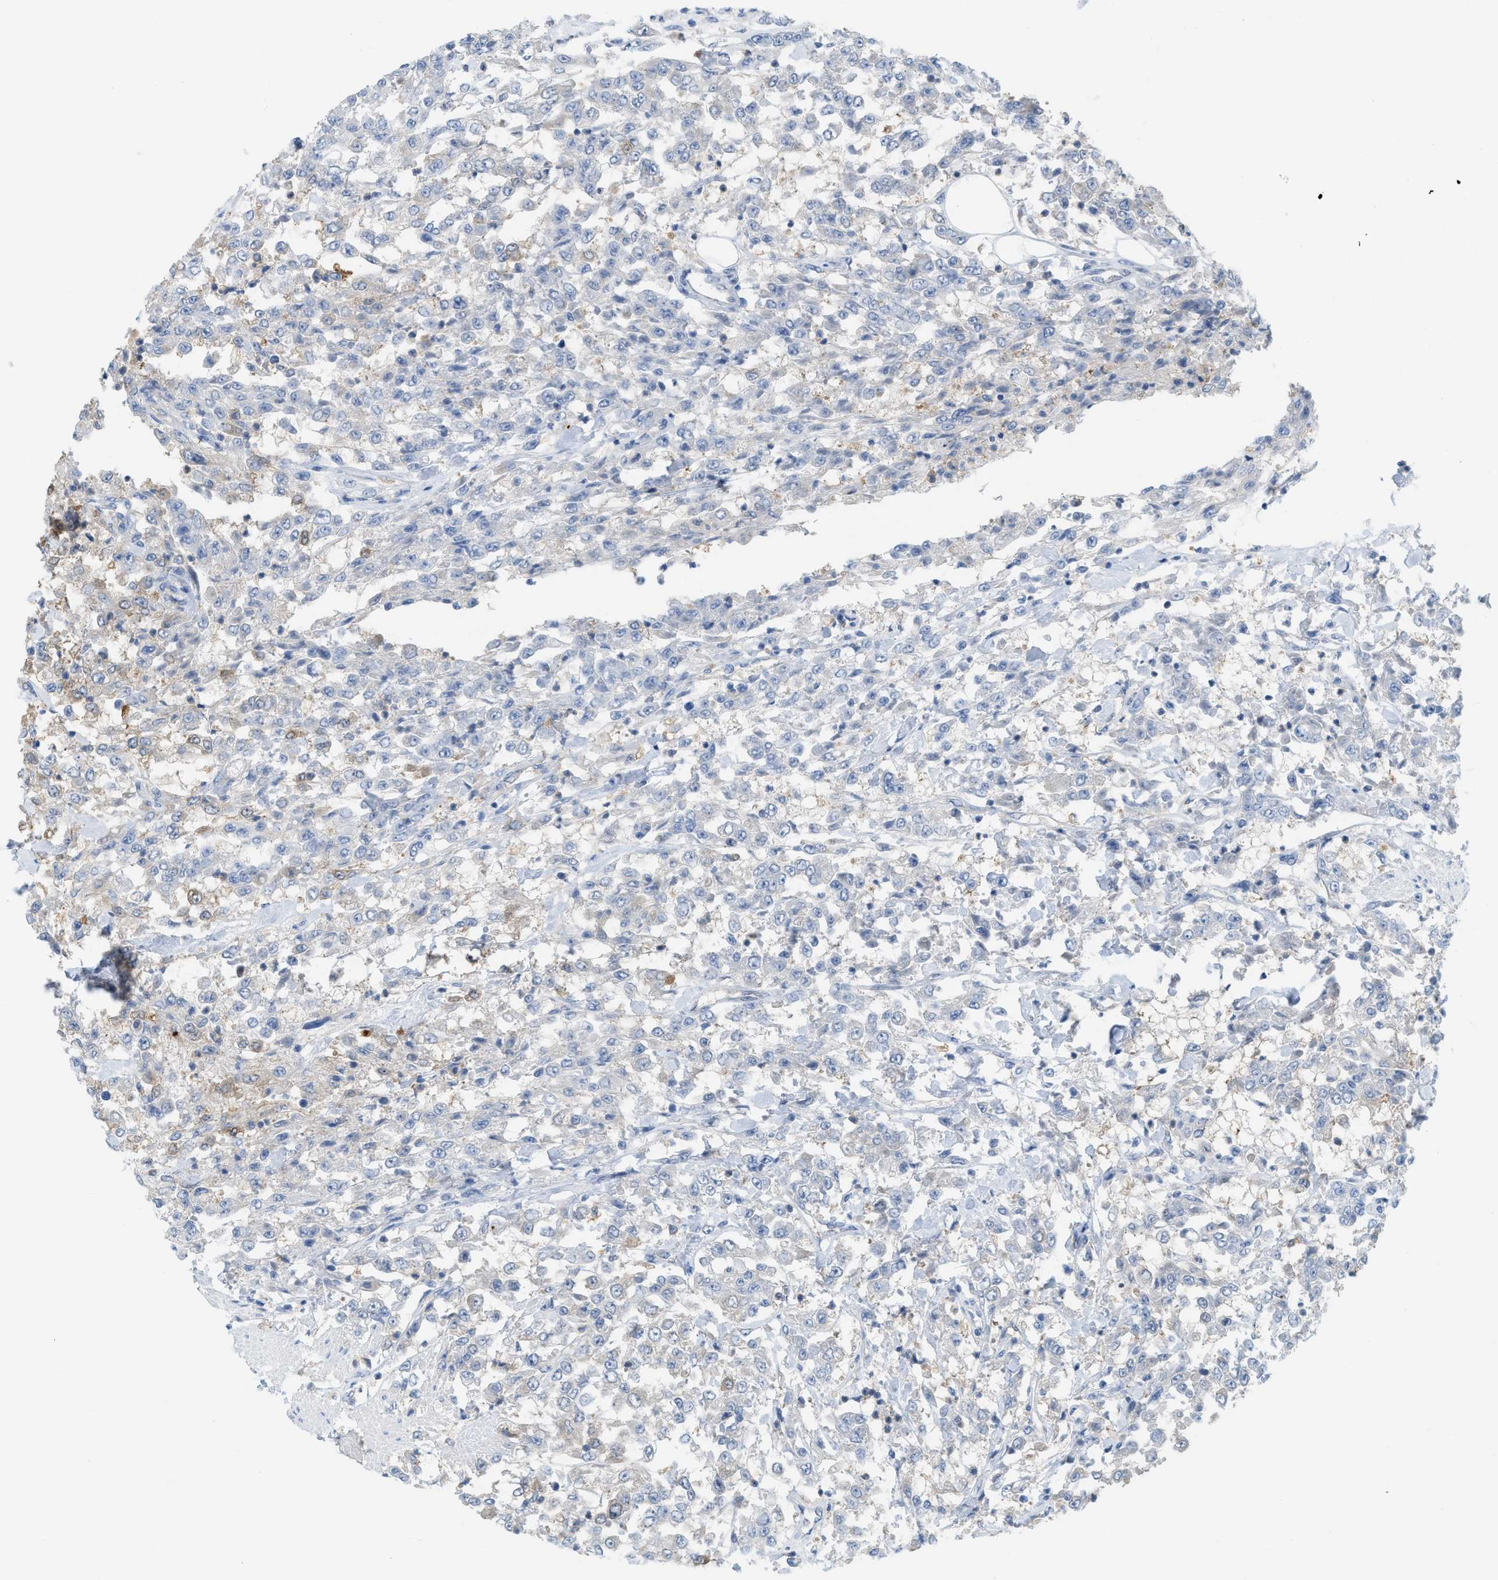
{"staining": {"intensity": "negative", "quantity": "none", "location": "none"}, "tissue": "urothelial cancer", "cell_type": "Tumor cells", "image_type": "cancer", "snomed": [{"axis": "morphology", "description": "Urothelial carcinoma, High grade"}, {"axis": "topography", "description": "Urinary bladder"}], "caption": "Human urothelial carcinoma (high-grade) stained for a protein using immunohistochemistry (IHC) reveals no staining in tumor cells.", "gene": "CSTB", "patient": {"sex": "male", "age": 46}}